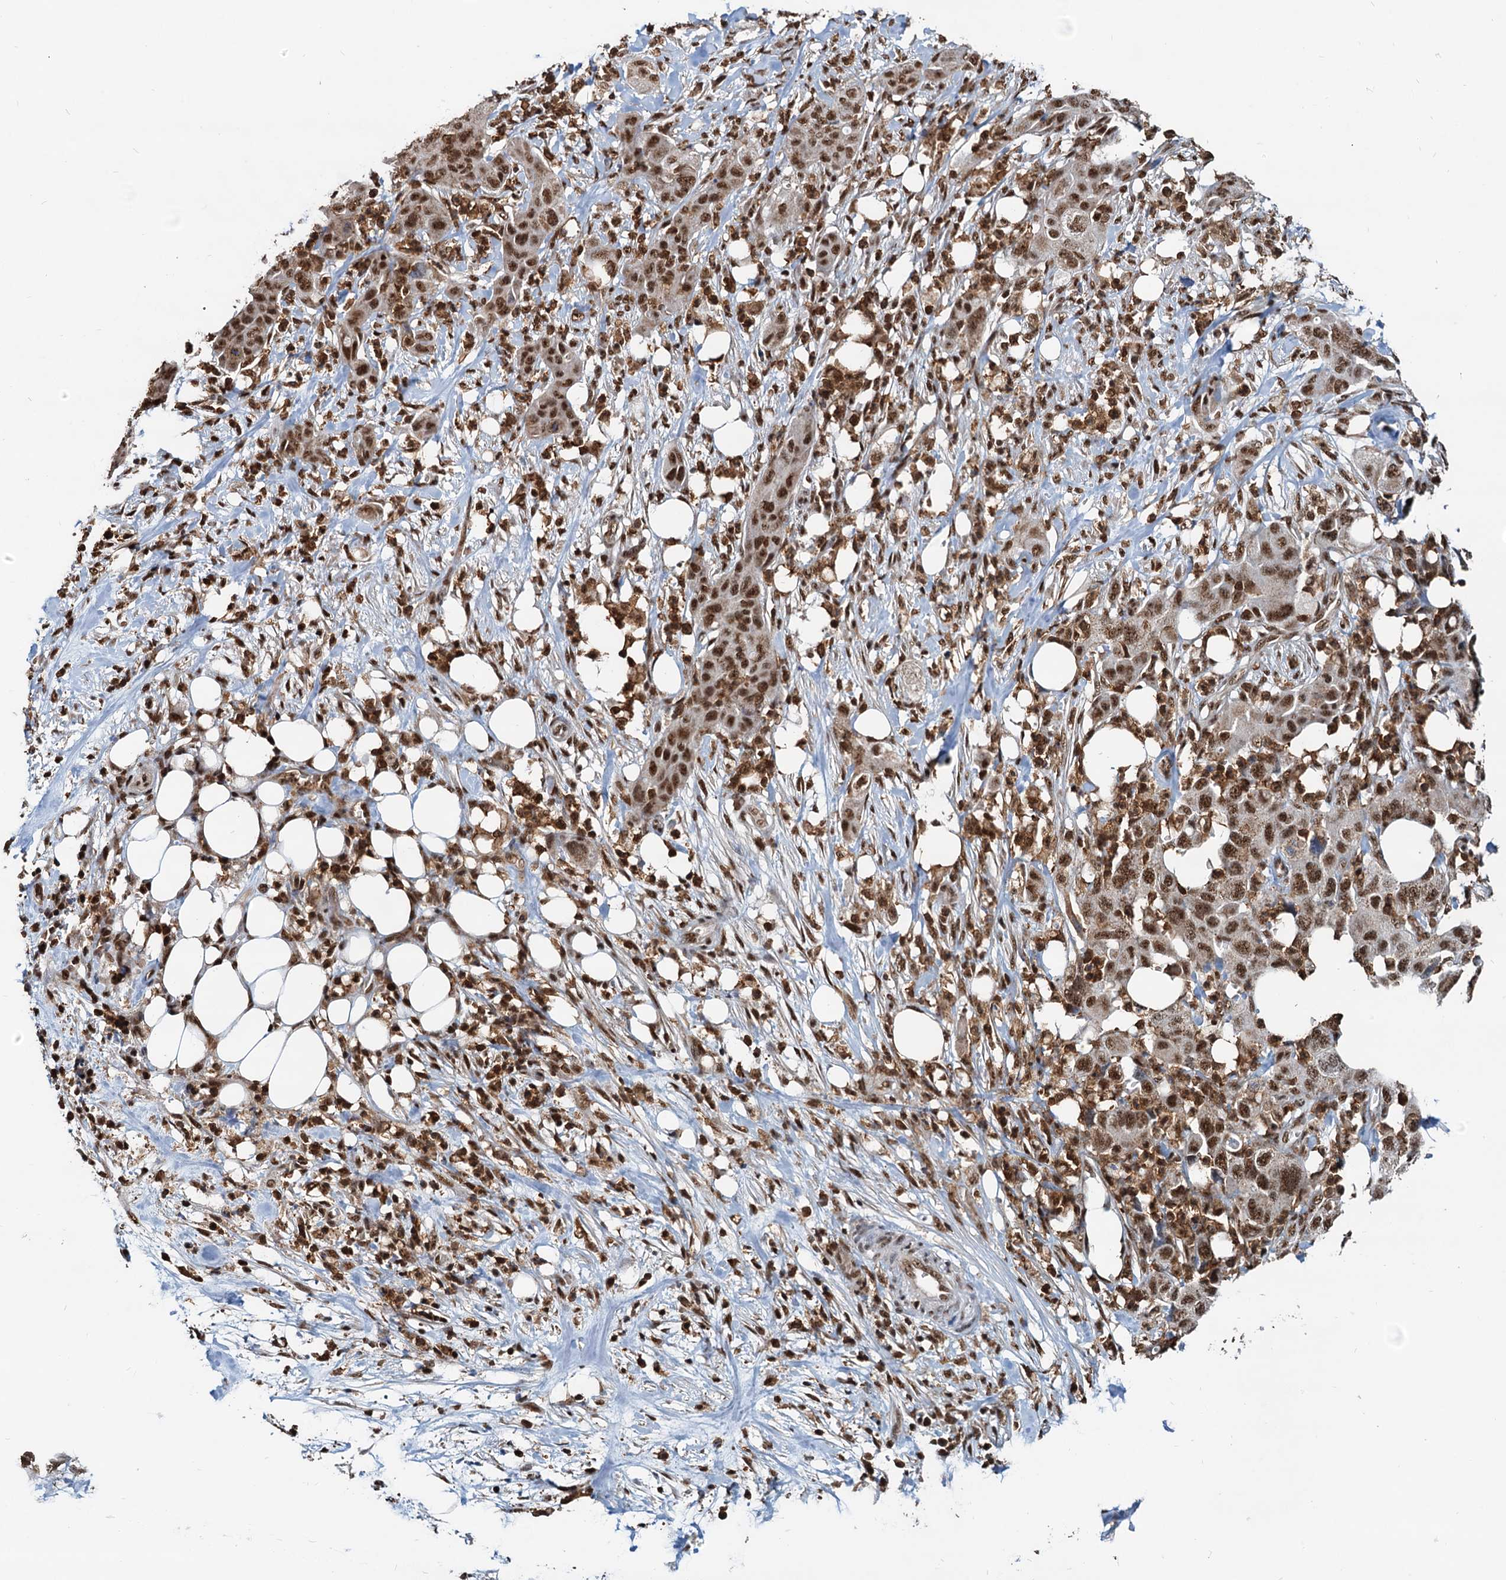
{"staining": {"intensity": "strong", "quantity": ">75%", "location": "nuclear"}, "tissue": "pancreatic cancer", "cell_type": "Tumor cells", "image_type": "cancer", "snomed": [{"axis": "morphology", "description": "Adenocarcinoma, NOS"}, {"axis": "topography", "description": "Pancreas"}], "caption": "A photomicrograph of pancreatic cancer stained for a protein reveals strong nuclear brown staining in tumor cells.", "gene": "RSRC2", "patient": {"sex": "female", "age": 78}}